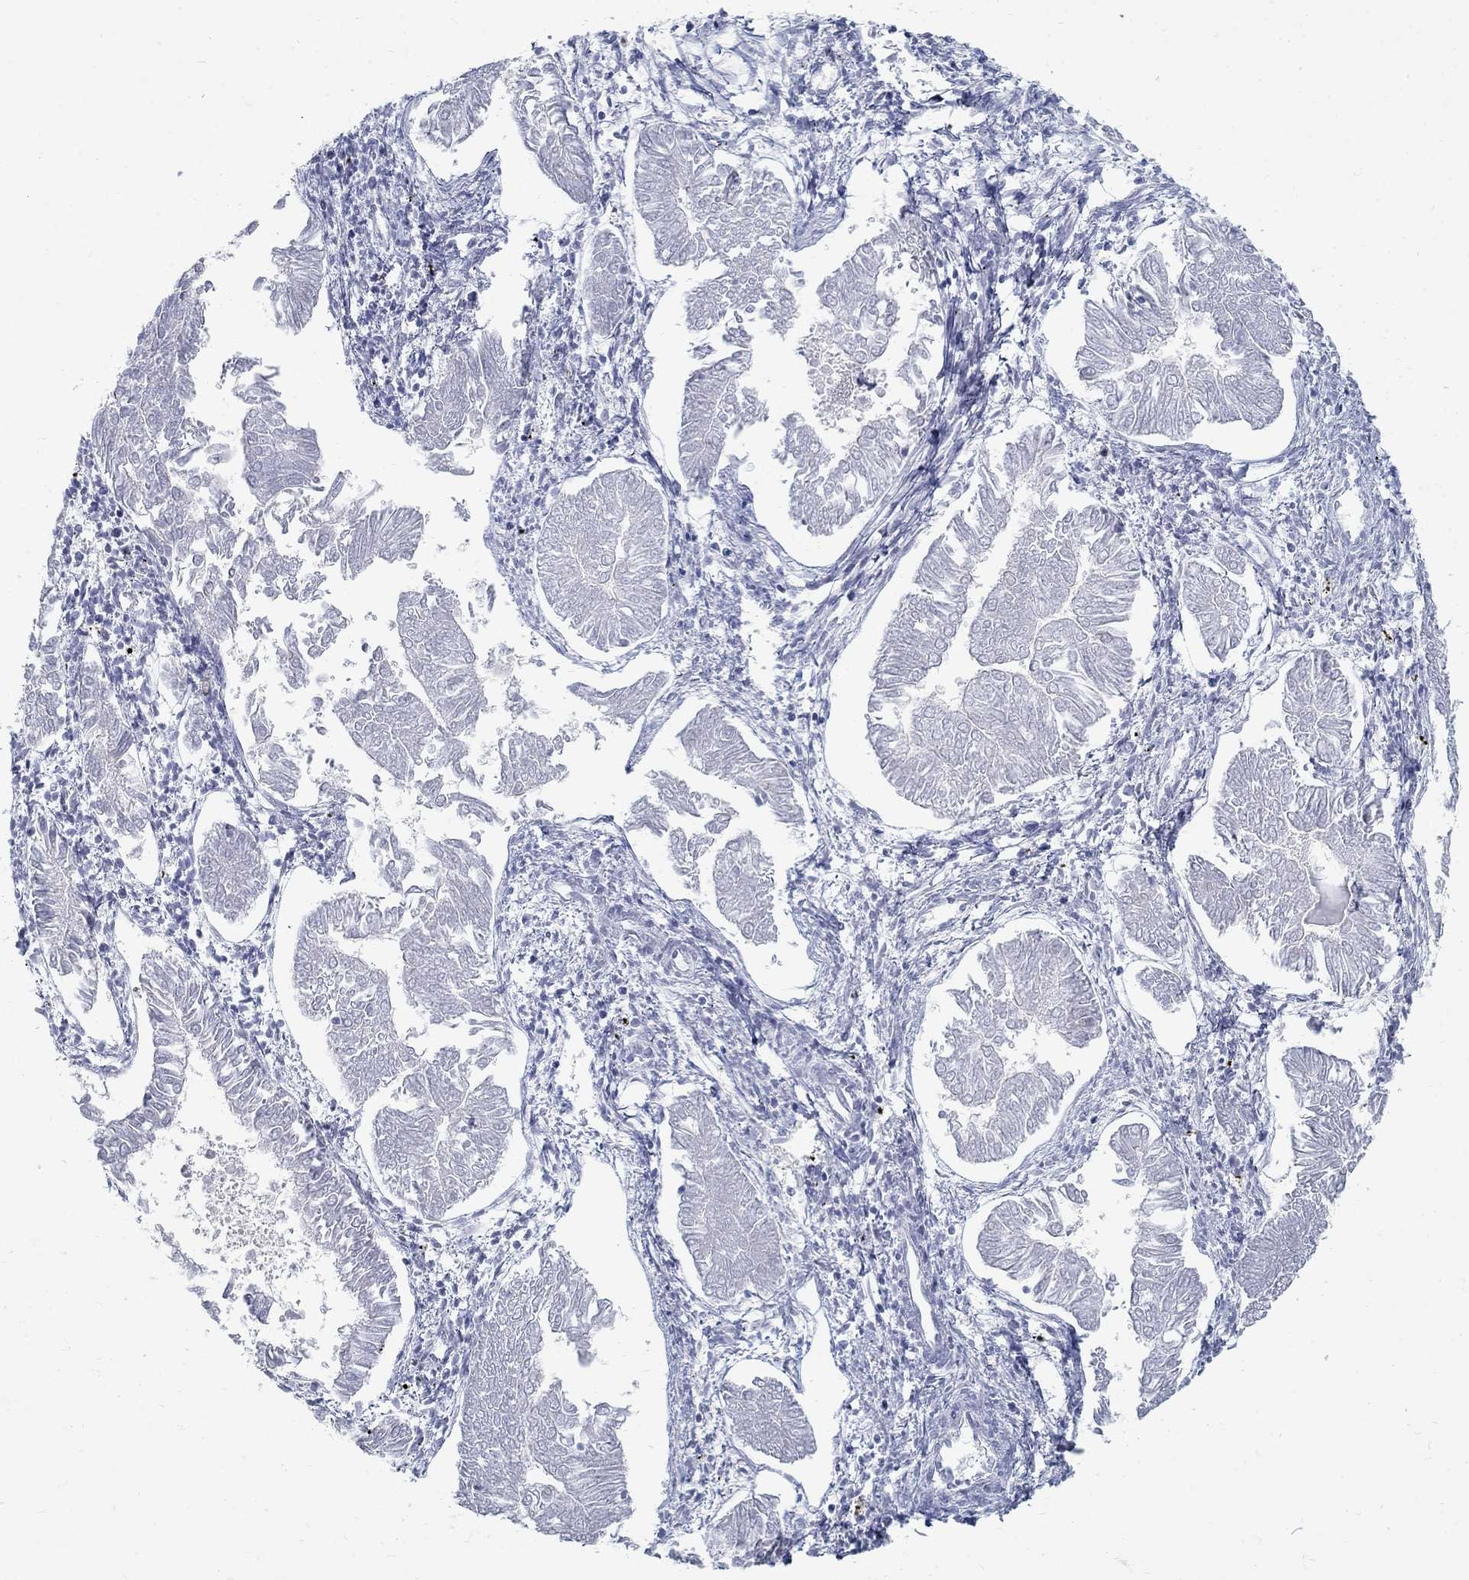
{"staining": {"intensity": "negative", "quantity": "none", "location": "none"}, "tissue": "endometrial cancer", "cell_type": "Tumor cells", "image_type": "cancer", "snomed": [{"axis": "morphology", "description": "Adenocarcinoma, NOS"}, {"axis": "topography", "description": "Endometrium"}], "caption": "This image is of endometrial adenocarcinoma stained with immunohistochemistry (IHC) to label a protein in brown with the nuclei are counter-stained blue. There is no positivity in tumor cells. (Brightfield microscopy of DAB immunohistochemistry (IHC) at high magnification).", "gene": "BHLHE22", "patient": {"sex": "female", "age": 53}}